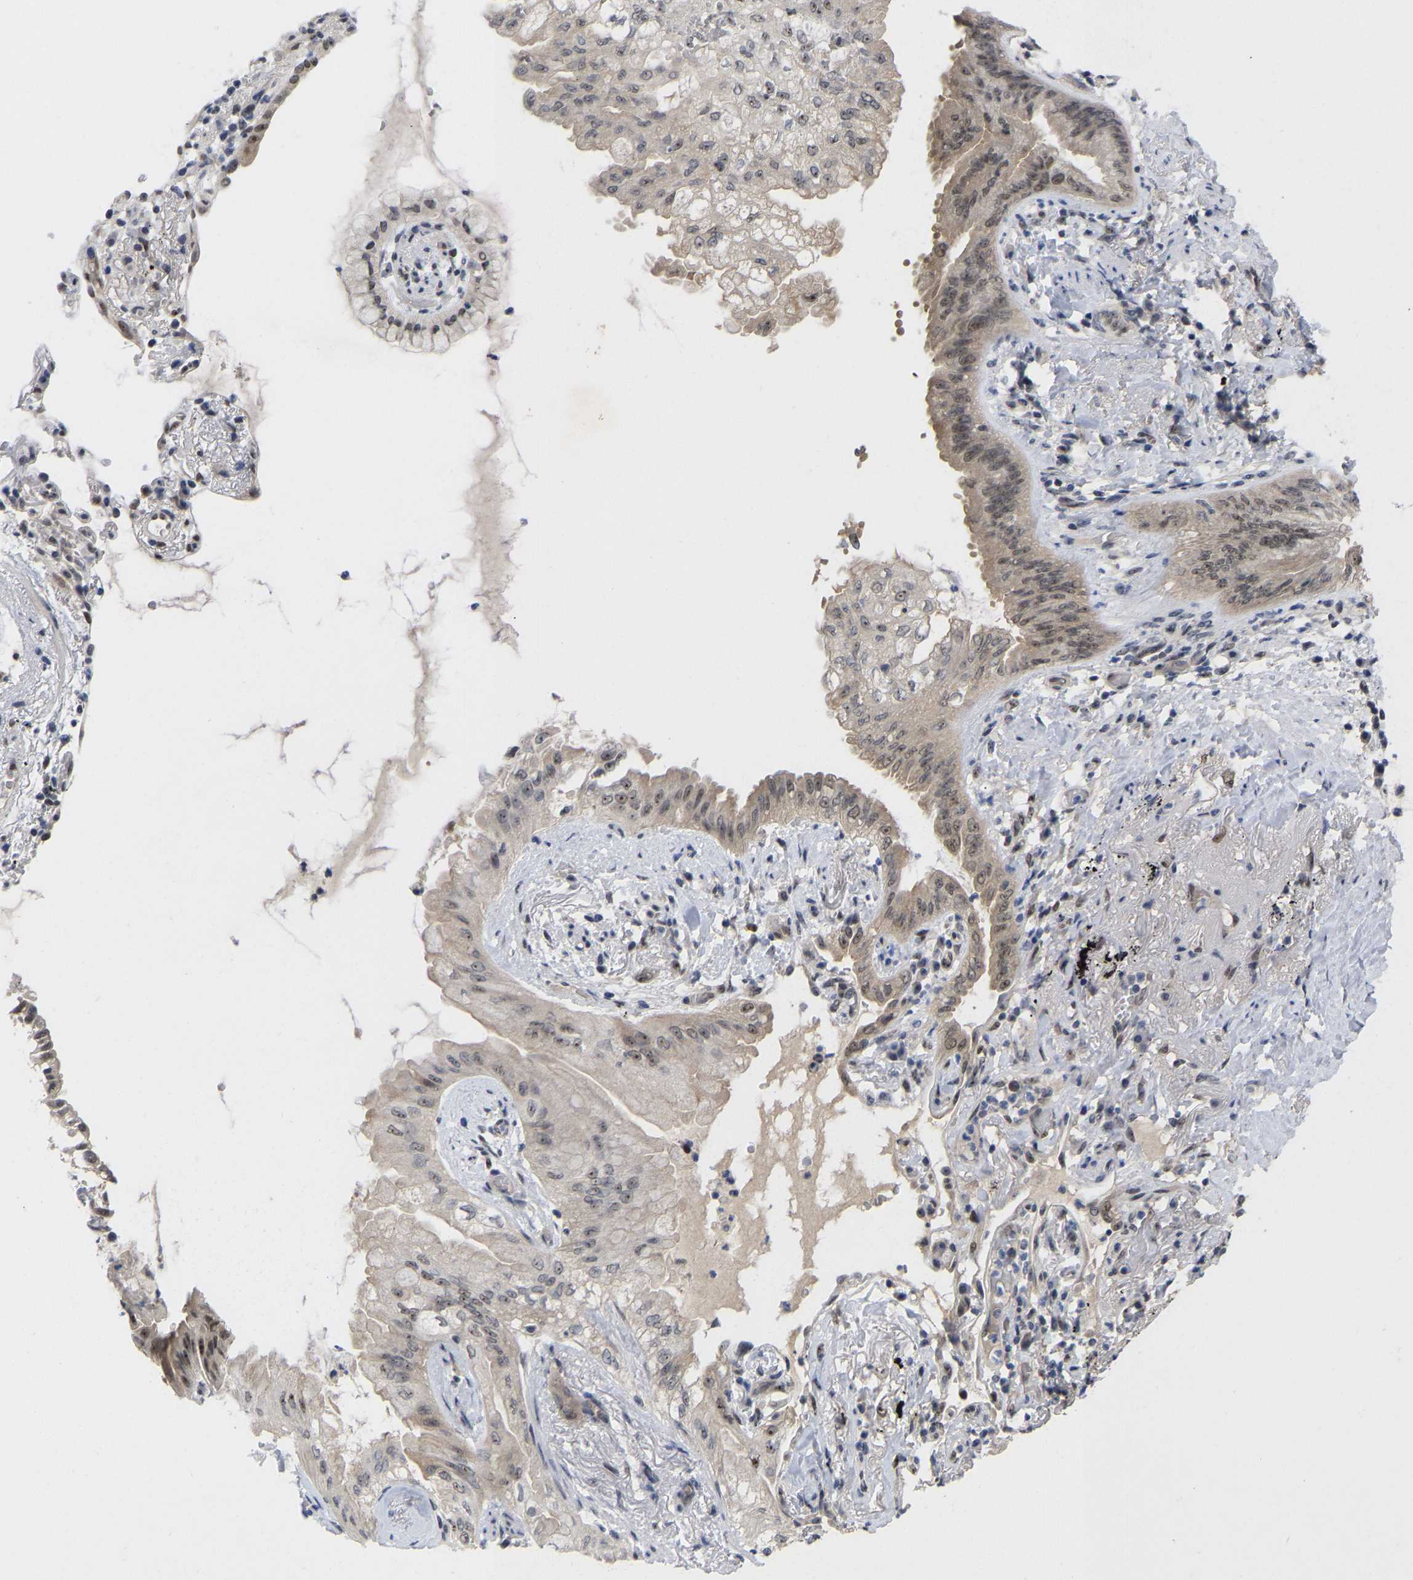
{"staining": {"intensity": "weak", "quantity": "25%-75%", "location": "cytoplasmic/membranous"}, "tissue": "lung cancer", "cell_type": "Tumor cells", "image_type": "cancer", "snomed": [{"axis": "morphology", "description": "Normal tissue, NOS"}, {"axis": "morphology", "description": "Adenocarcinoma, NOS"}, {"axis": "topography", "description": "Bronchus"}, {"axis": "topography", "description": "Lung"}], "caption": "The histopathology image demonstrates staining of lung cancer, revealing weak cytoplasmic/membranous protein expression (brown color) within tumor cells.", "gene": "NLE1", "patient": {"sex": "female", "age": 70}}